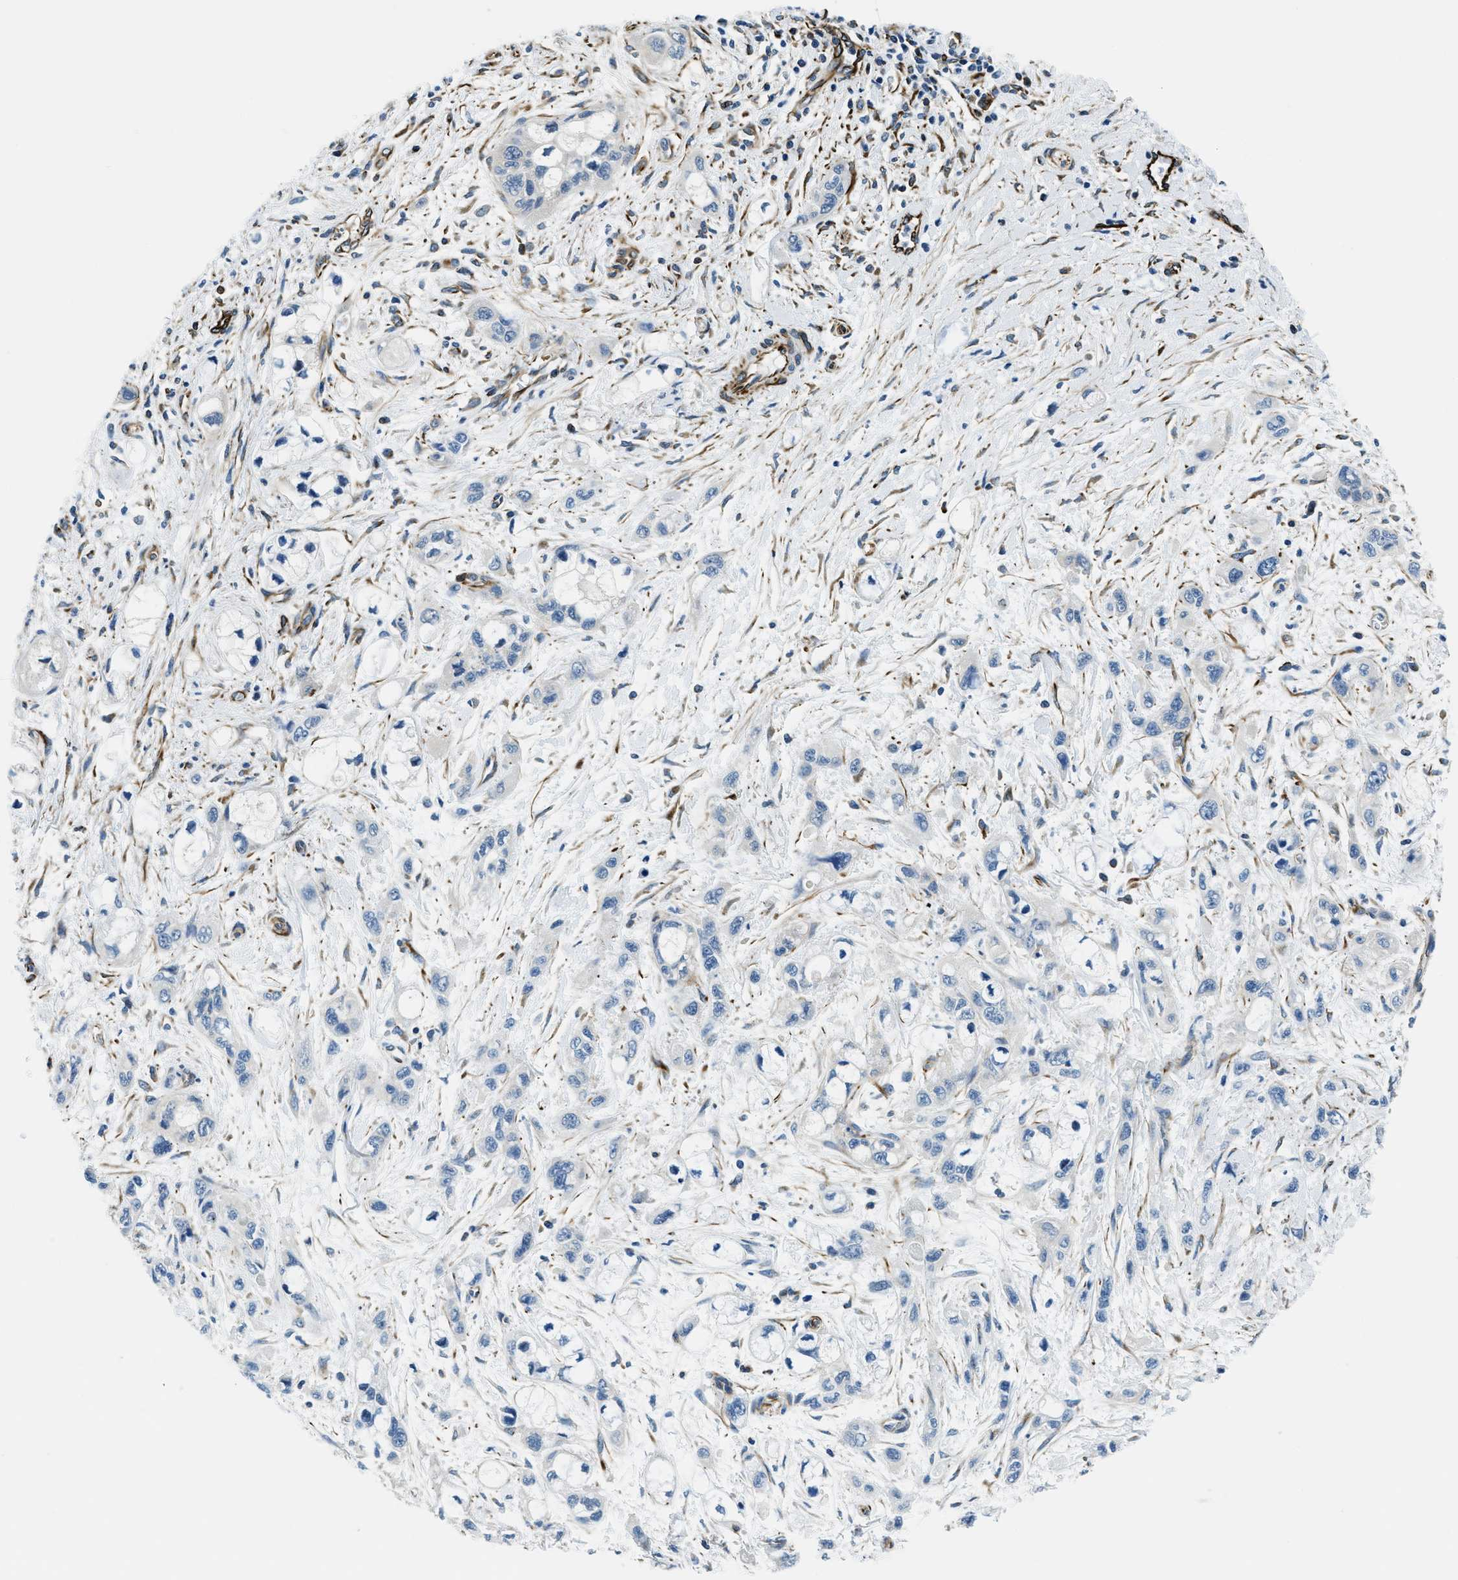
{"staining": {"intensity": "negative", "quantity": "none", "location": "none"}, "tissue": "pancreatic cancer", "cell_type": "Tumor cells", "image_type": "cancer", "snomed": [{"axis": "morphology", "description": "Adenocarcinoma, NOS"}, {"axis": "topography", "description": "Pancreas"}], "caption": "Immunohistochemistry photomicrograph of human pancreatic cancer (adenocarcinoma) stained for a protein (brown), which displays no positivity in tumor cells.", "gene": "GNS", "patient": {"sex": "male", "age": 74}}